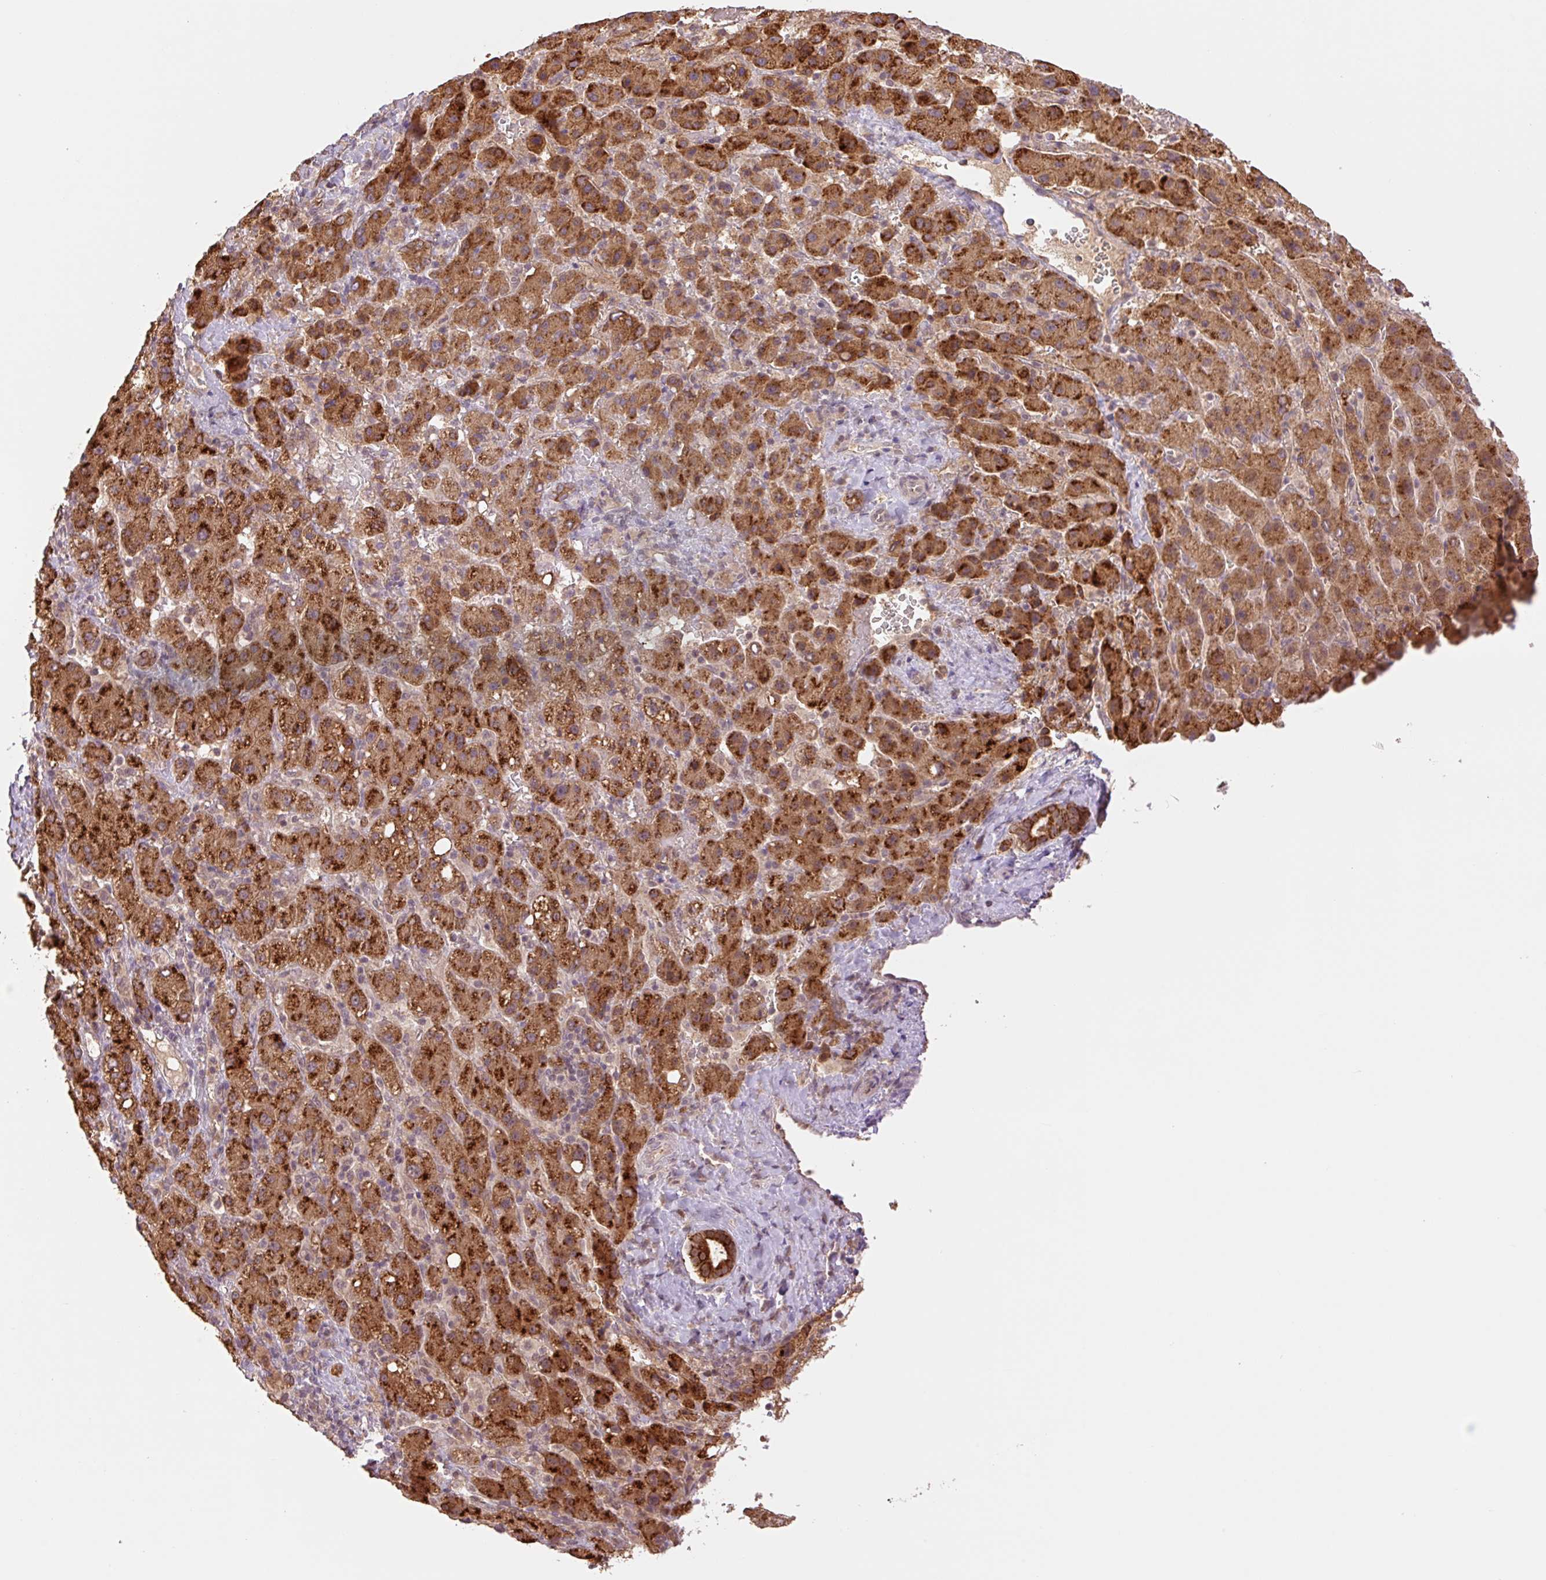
{"staining": {"intensity": "strong", "quantity": ">75%", "location": "cytoplasmic/membranous"}, "tissue": "liver cancer", "cell_type": "Tumor cells", "image_type": "cancer", "snomed": [{"axis": "morphology", "description": "Carcinoma, Hepatocellular, NOS"}, {"axis": "topography", "description": "Liver"}], "caption": "An image of human hepatocellular carcinoma (liver) stained for a protein demonstrates strong cytoplasmic/membranous brown staining in tumor cells.", "gene": "YJU2B", "patient": {"sex": "female", "age": 58}}